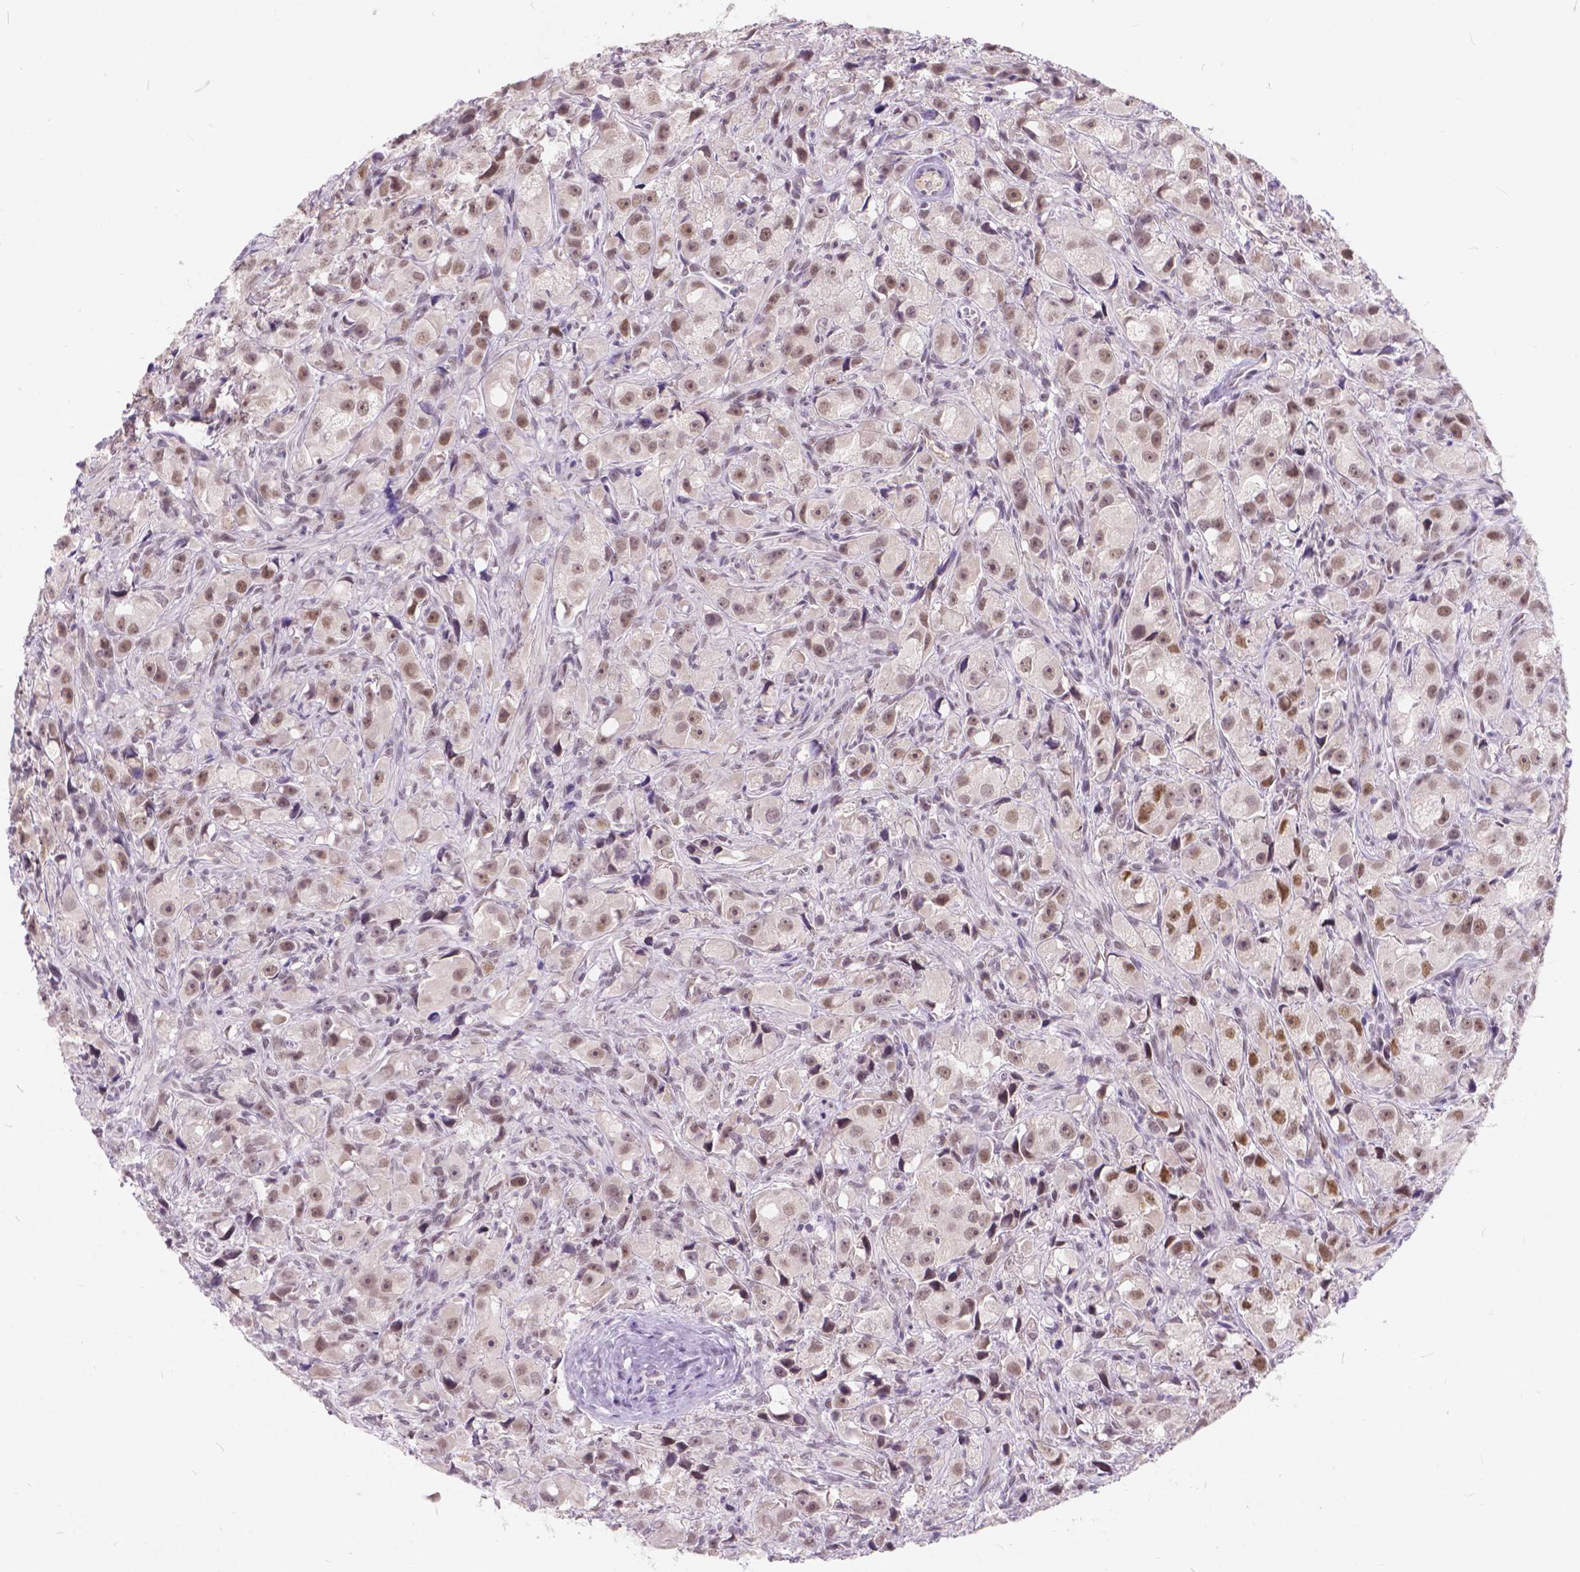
{"staining": {"intensity": "moderate", "quantity": "<25%", "location": "nuclear"}, "tissue": "prostate cancer", "cell_type": "Tumor cells", "image_type": "cancer", "snomed": [{"axis": "morphology", "description": "Adenocarcinoma, High grade"}, {"axis": "topography", "description": "Prostate"}], "caption": "Protein staining reveals moderate nuclear staining in approximately <25% of tumor cells in prostate adenocarcinoma (high-grade).", "gene": "FAM53A", "patient": {"sex": "male", "age": 75}}